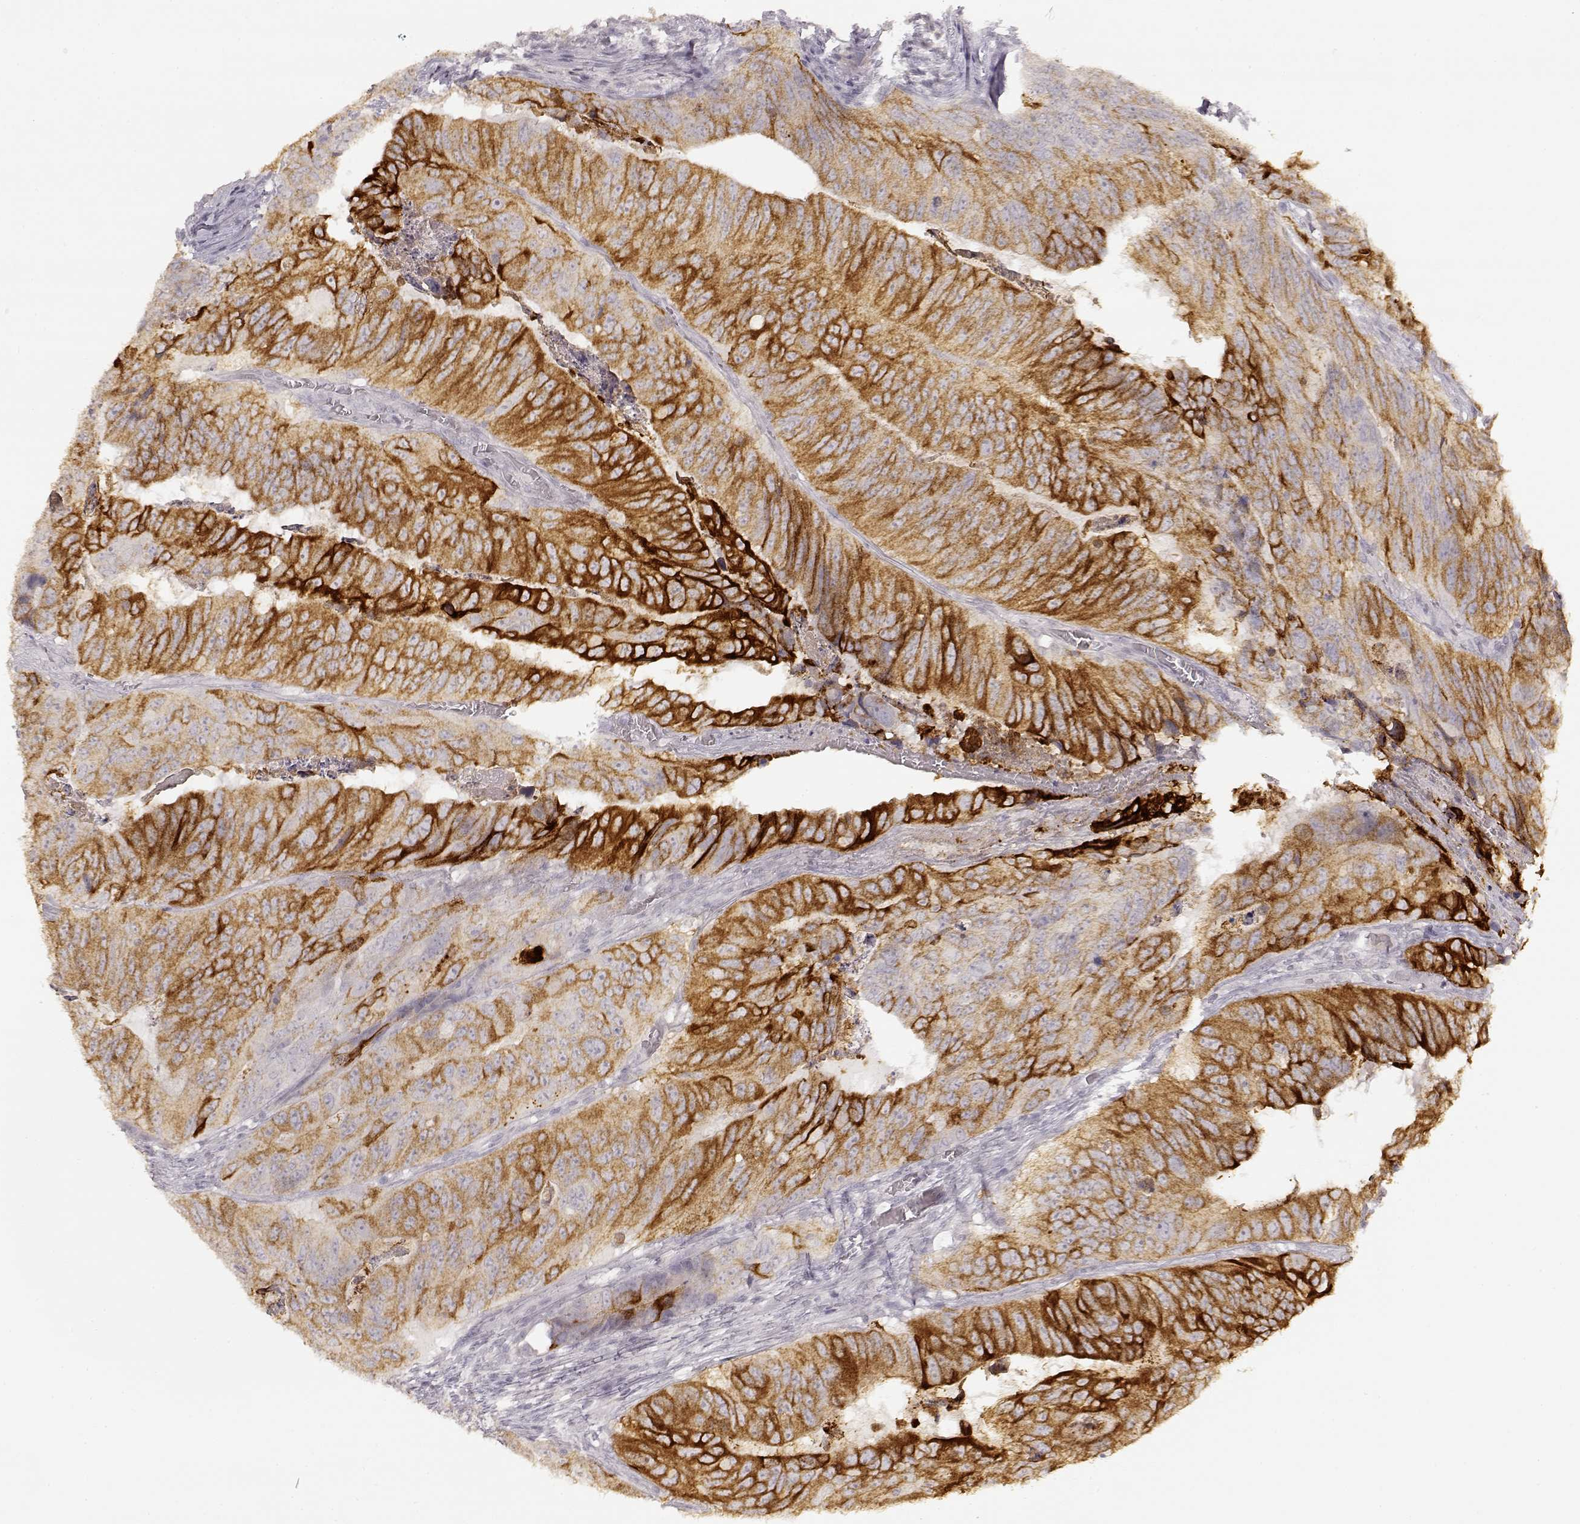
{"staining": {"intensity": "strong", "quantity": "25%-75%", "location": "cytoplasmic/membranous"}, "tissue": "colorectal cancer", "cell_type": "Tumor cells", "image_type": "cancer", "snomed": [{"axis": "morphology", "description": "Adenocarcinoma, NOS"}, {"axis": "topography", "description": "Colon"}], "caption": "A micrograph showing strong cytoplasmic/membranous positivity in approximately 25%-75% of tumor cells in adenocarcinoma (colorectal), as visualized by brown immunohistochemical staining.", "gene": "LAMC2", "patient": {"sex": "male", "age": 79}}